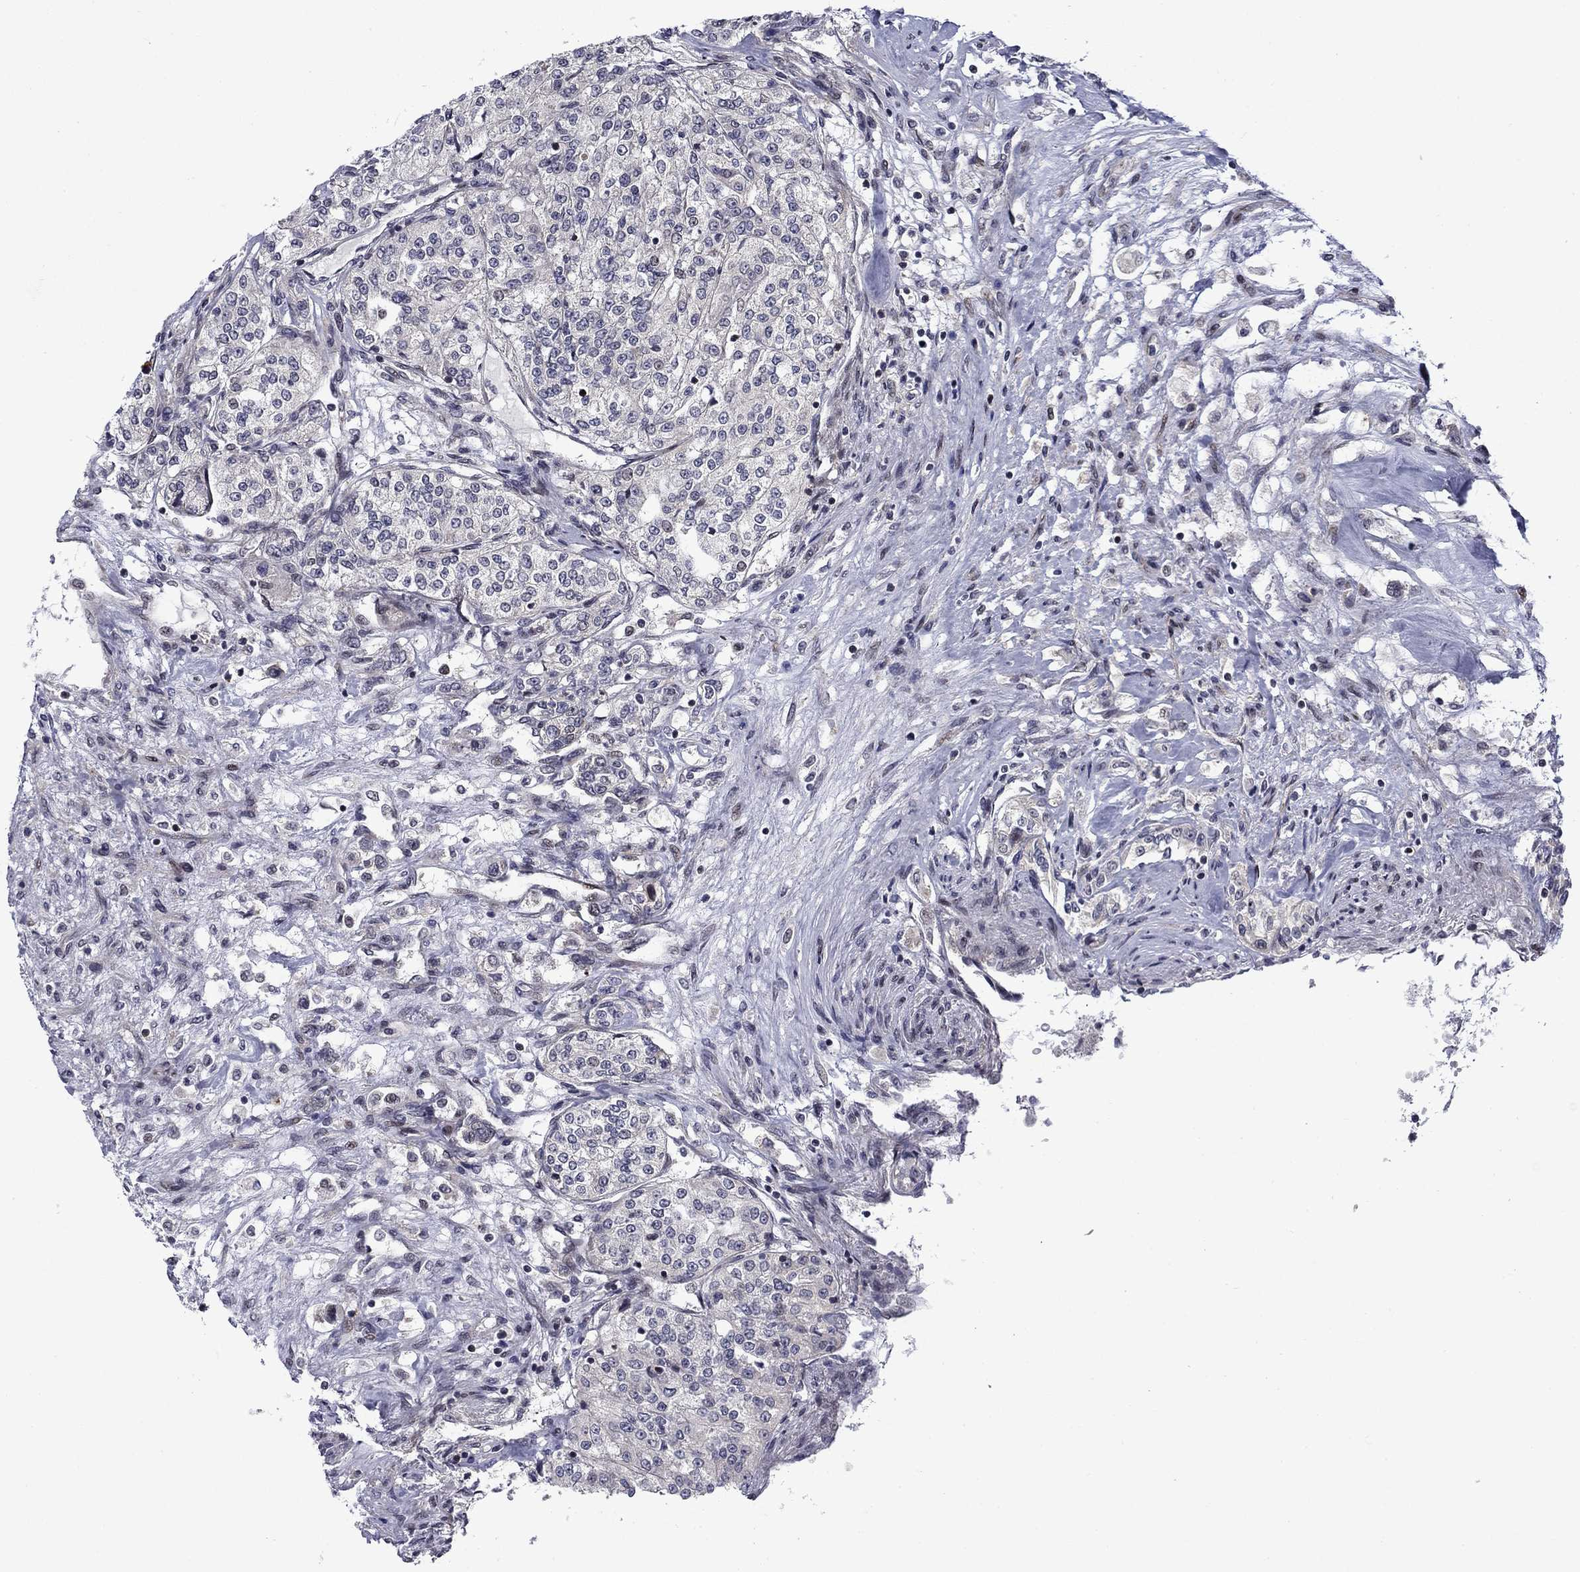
{"staining": {"intensity": "negative", "quantity": "none", "location": "none"}, "tissue": "renal cancer", "cell_type": "Tumor cells", "image_type": "cancer", "snomed": [{"axis": "morphology", "description": "Adenocarcinoma, NOS"}, {"axis": "topography", "description": "Kidney"}], "caption": "This is a micrograph of immunohistochemistry (IHC) staining of renal cancer, which shows no expression in tumor cells.", "gene": "B3GAT1", "patient": {"sex": "female", "age": 63}}